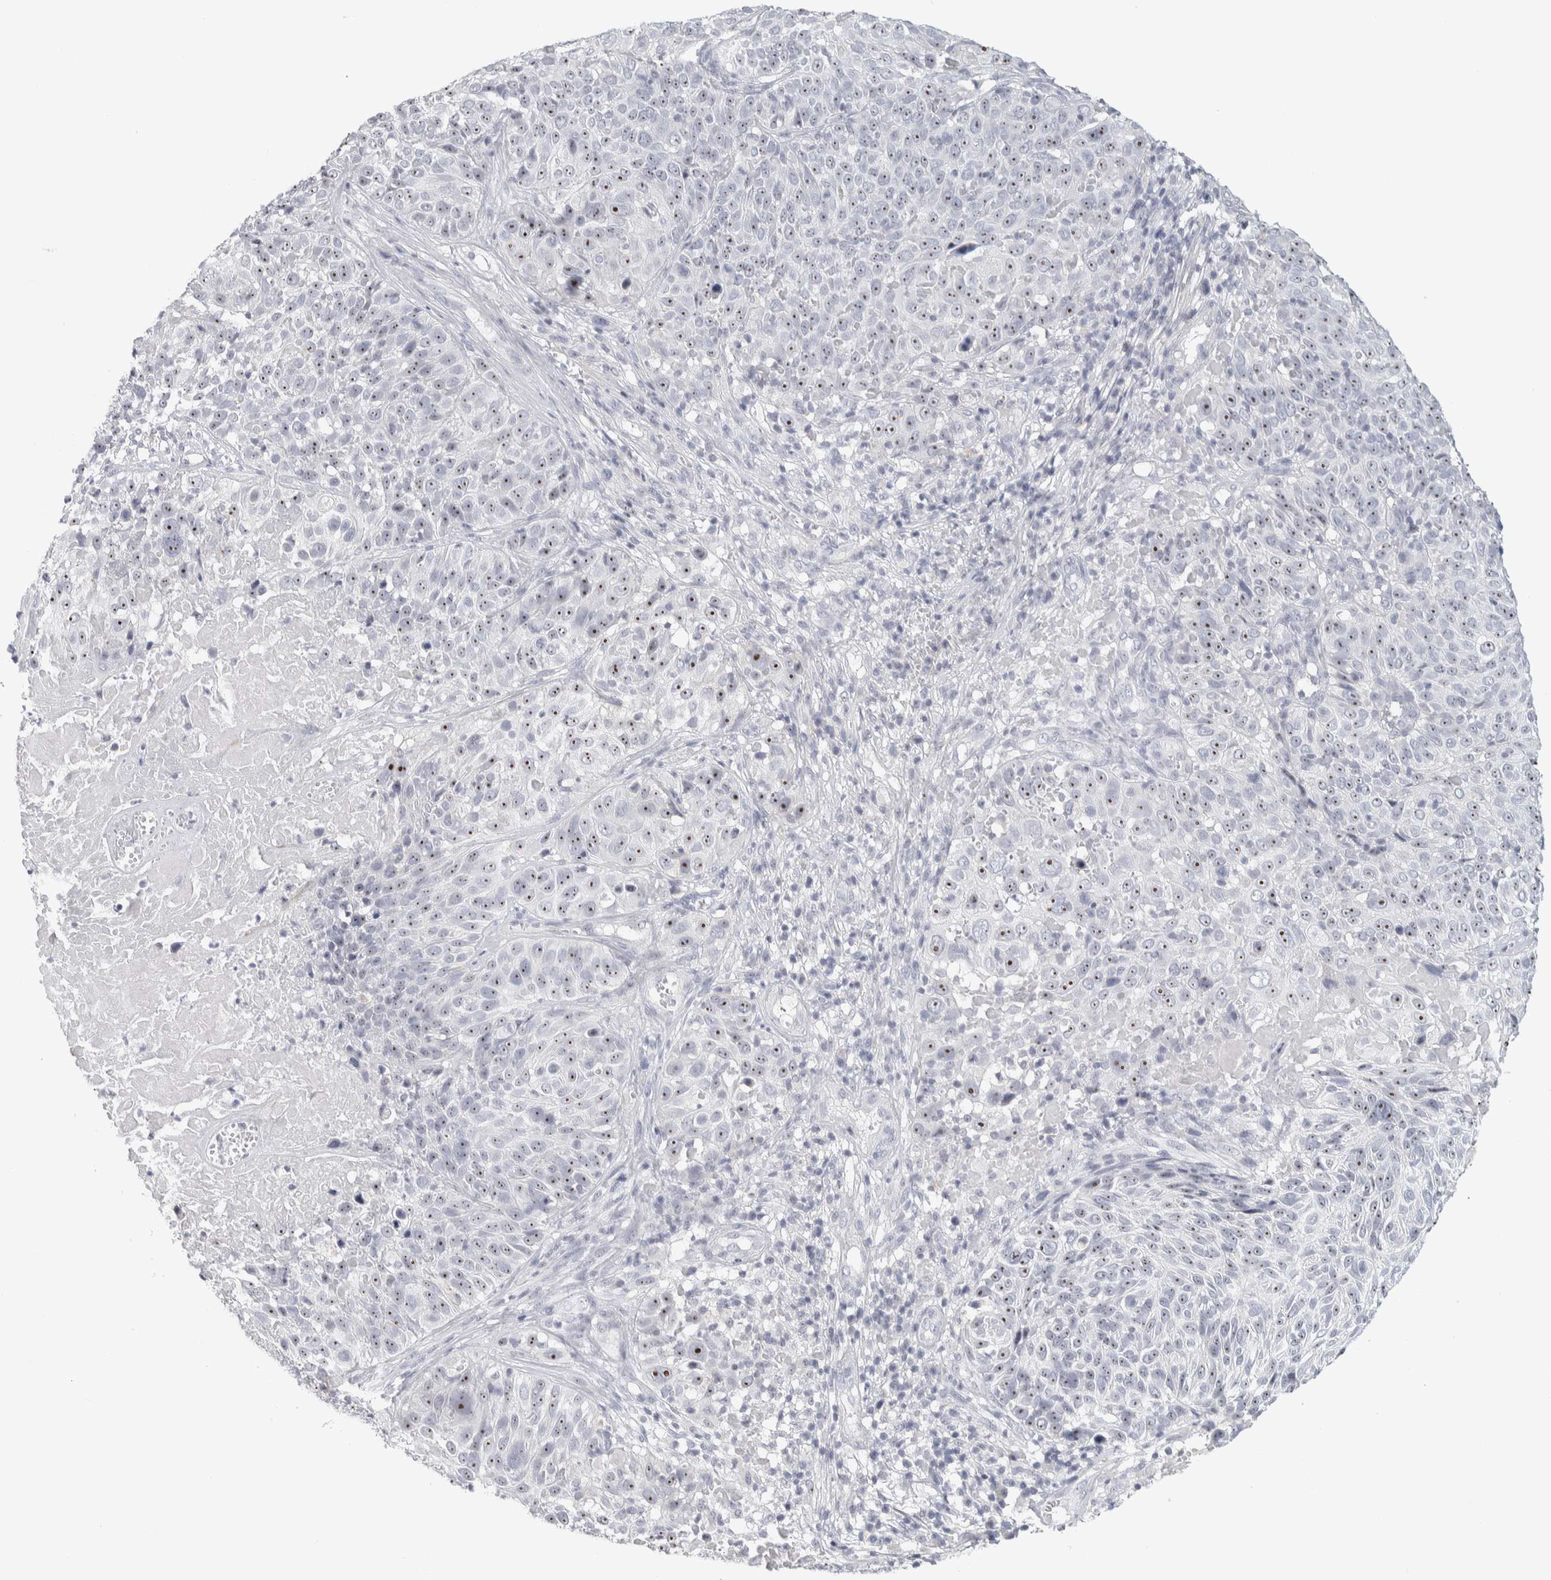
{"staining": {"intensity": "strong", "quantity": ">75%", "location": "nuclear"}, "tissue": "cervical cancer", "cell_type": "Tumor cells", "image_type": "cancer", "snomed": [{"axis": "morphology", "description": "Squamous cell carcinoma, NOS"}, {"axis": "topography", "description": "Cervix"}], "caption": "Immunohistochemical staining of human cervical cancer (squamous cell carcinoma) shows high levels of strong nuclear protein expression in about >75% of tumor cells. (DAB = brown stain, brightfield microscopy at high magnification).", "gene": "DCXR", "patient": {"sex": "female", "age": 74}}